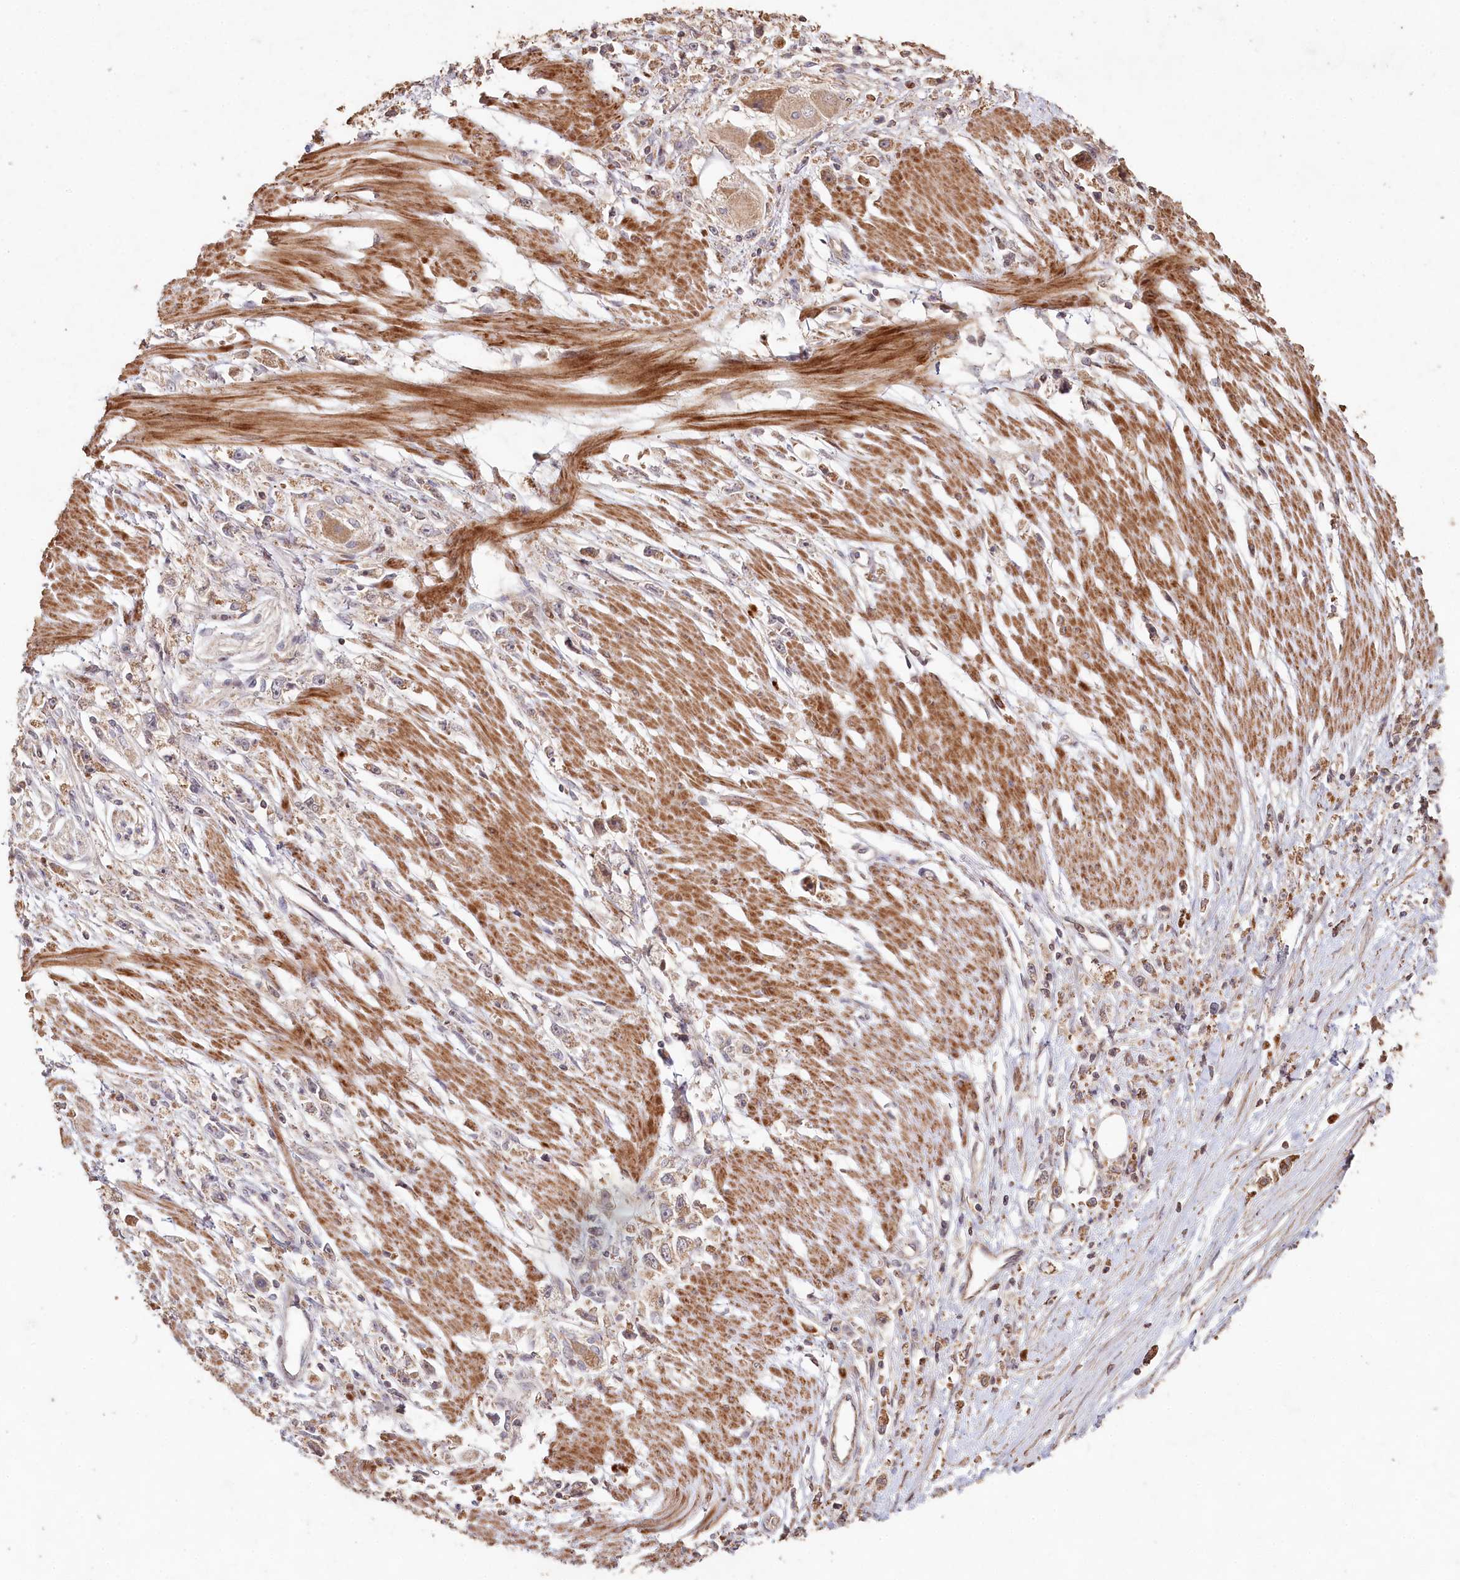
{"staining": {"intensity": "weak", "quantity": "25%-75%", "location": "cytoplasmic/membranous"}, "tissue": "stomach cancer", "cell_type": "Tumor cells", "image_type": "cancer", "snomed": [{"axis": "morphology", "description": "Adenocarcinoma, NOS"}, {"axis": "topography", "description": "Stomach"}], "caption": "Protein staining of stomach cancer tissue displays weak cytoplasmic/membranous staining in approximately 25%-75% of tumor cells.", "gene": "HAL", "patient": {"sex": "female", "age": 59}}